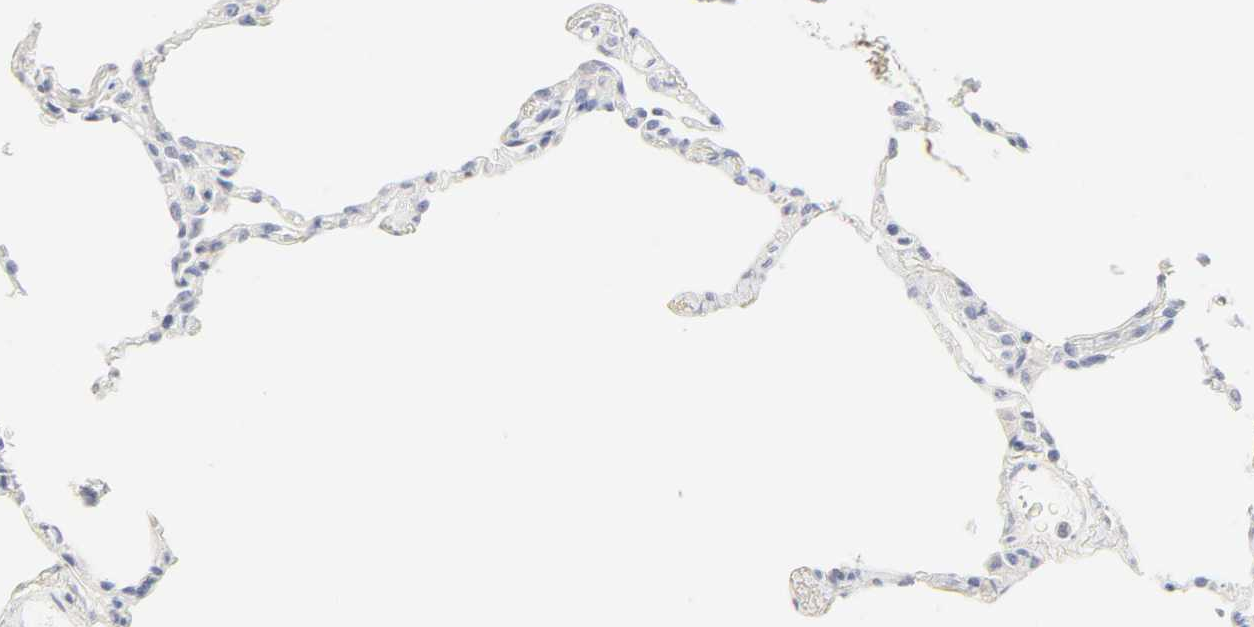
{"staining": {"intensity": "negative", "quantity": "none", "location": "none"}, "tissue": "lung", "cell_type": "Alveolar cells", "image_type": "normal", "snomed": [{"axis": "morphology", "description": "Normal tissue, NOS"}, {"axis": "topography", "description": "Lung"}], "caption": "Micrograph shows no significant protein staining in alveolar cells of normal lung. (DAB (3,3'-diaminobenzidine) immunohistochemistry, high magnification).", "gene": "FCGBP", "patient": {"sex": "female", "age": 49}}